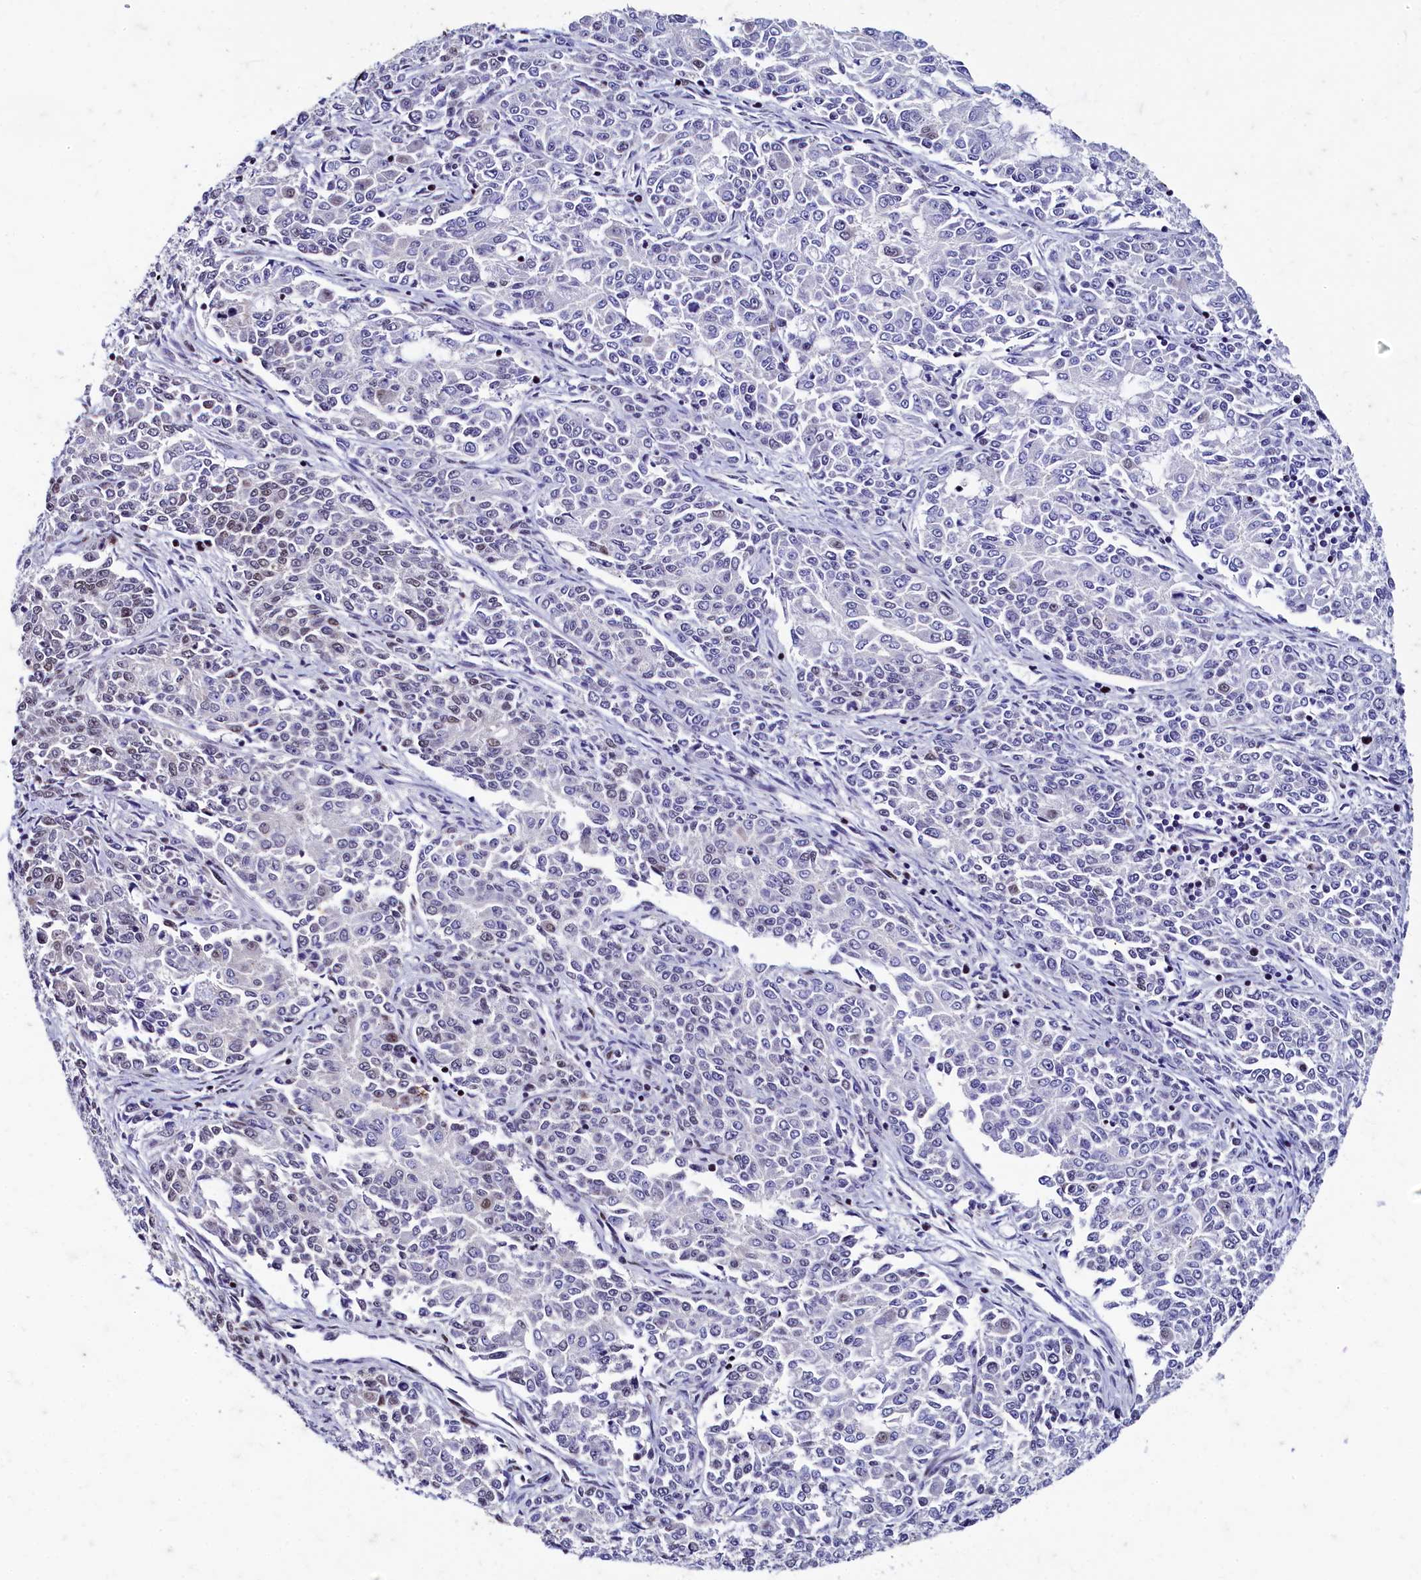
{"staining": {"intensity": "moderate", "quantity": "<25%", "location": "nuclear"}, "tissue": "endometrial cancer", "cell_type": "Tumor cells", "image_type": "cancer", "snomed": [{"axis": "morphology", "description": "Adenocarcinoma, NOS"}, {"axis": "topography", "description": "Endometrium"}], "caption": "The photomicrograph demonstrates a brown stain indicating the presence of a protein in the nuclear of tumor cells in adenocarcinoma (endometrial). The staining was performed using DAB (3,3'-diaminobenzidine) to visualize the protein expression in brown, while the nuclei were stained in blue with hematoxylin (Magnification: 20x).", "gene": "CPSF7", "patient": {"sex": "female", "age": 50}}